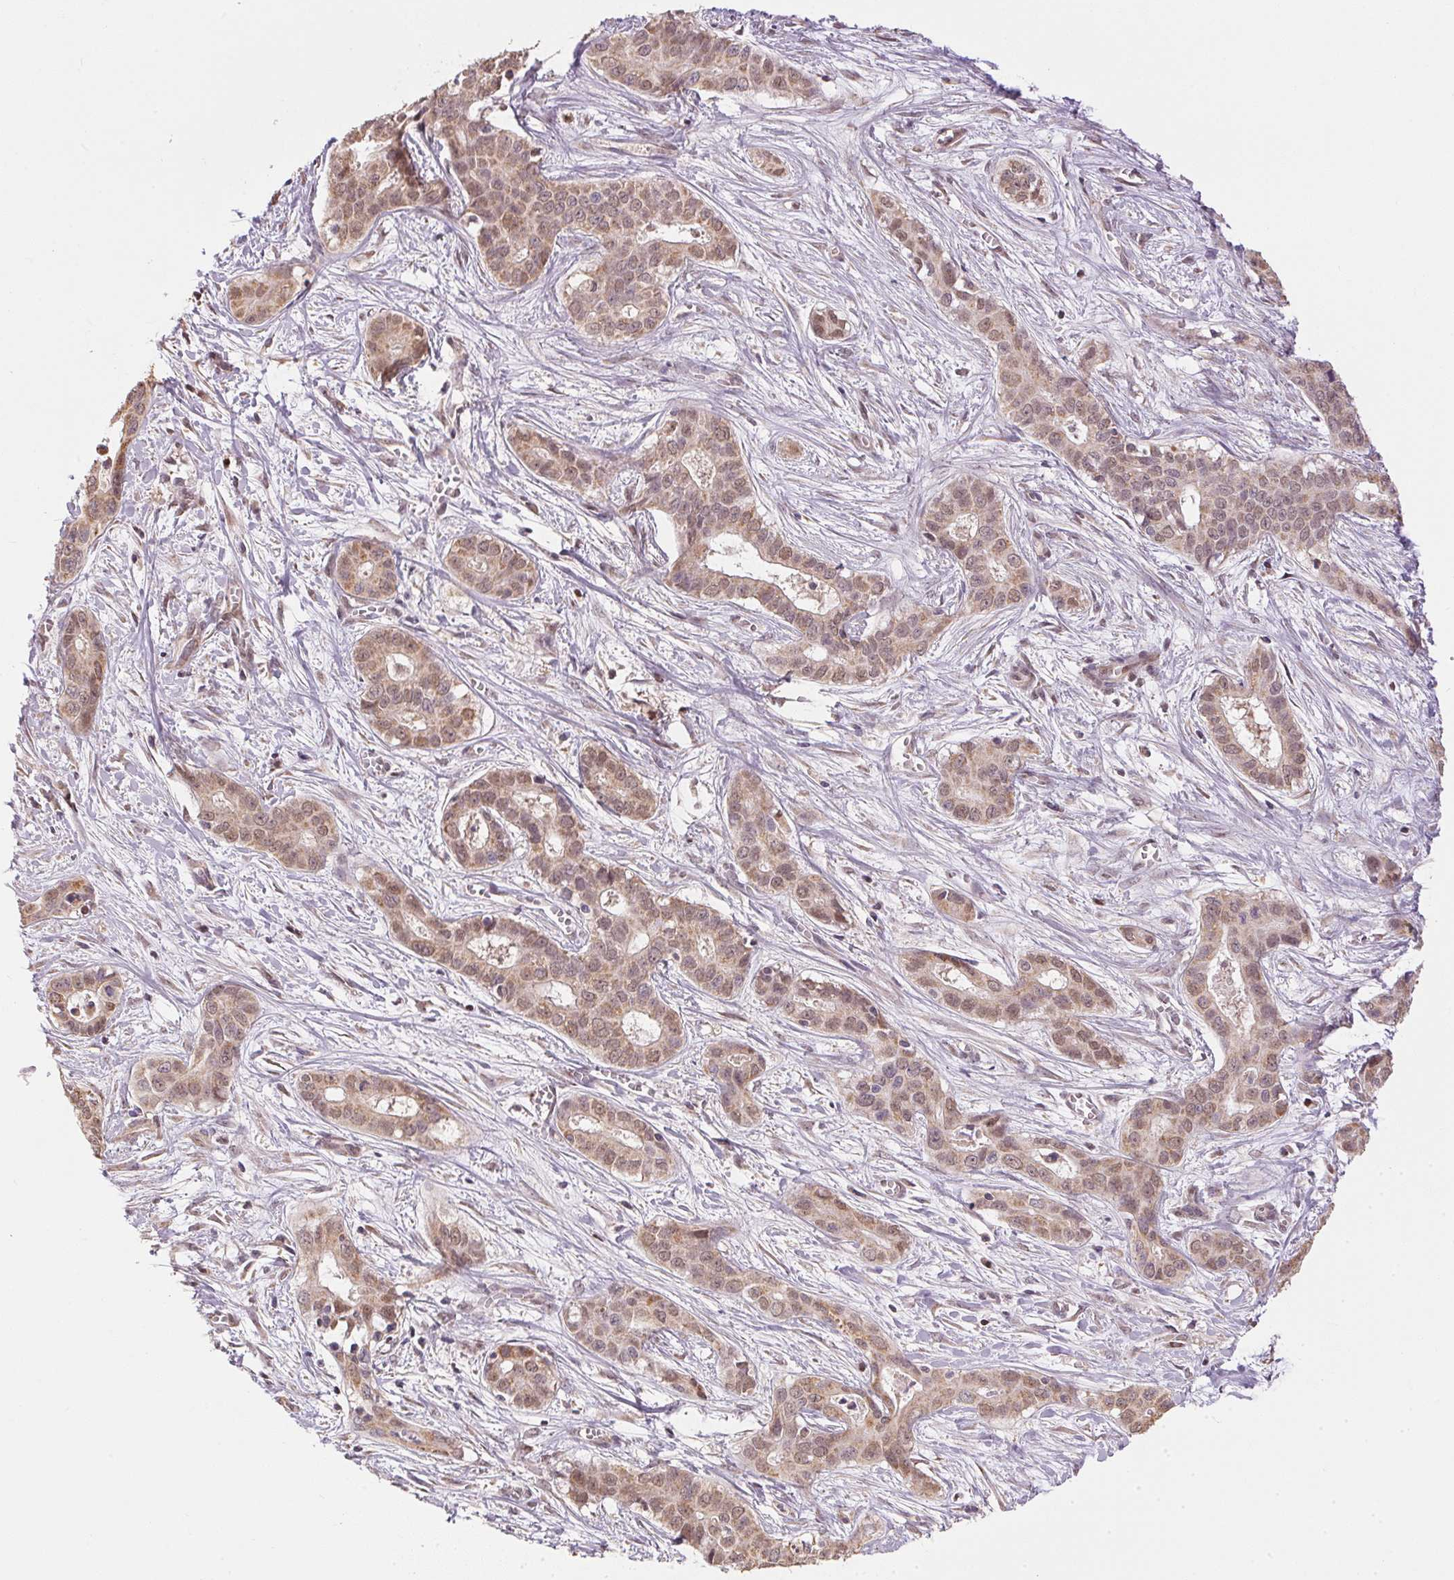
{"staining": {"intensity": "weak", "quantity": ">75%", "location": "cytoplasmic/membranous"}, "tissue": "liver cancer", "cell_type": "Tumor cells", "image_type": "cancer", "snomed": [{"axis": "morphology", "description": "Cholangiocarcinoma"}, {"axis": "topography", "description": "Liver"}], "caption": "Immunohistochemistry of liver cancer (cholangiocarcinoma) exhibits low levels of weak cytoplasmic/membranous positivity in approximately >75% of tumor cells.", "gene": "SC5D", "patient": {"sex": "female", "age": 65}}